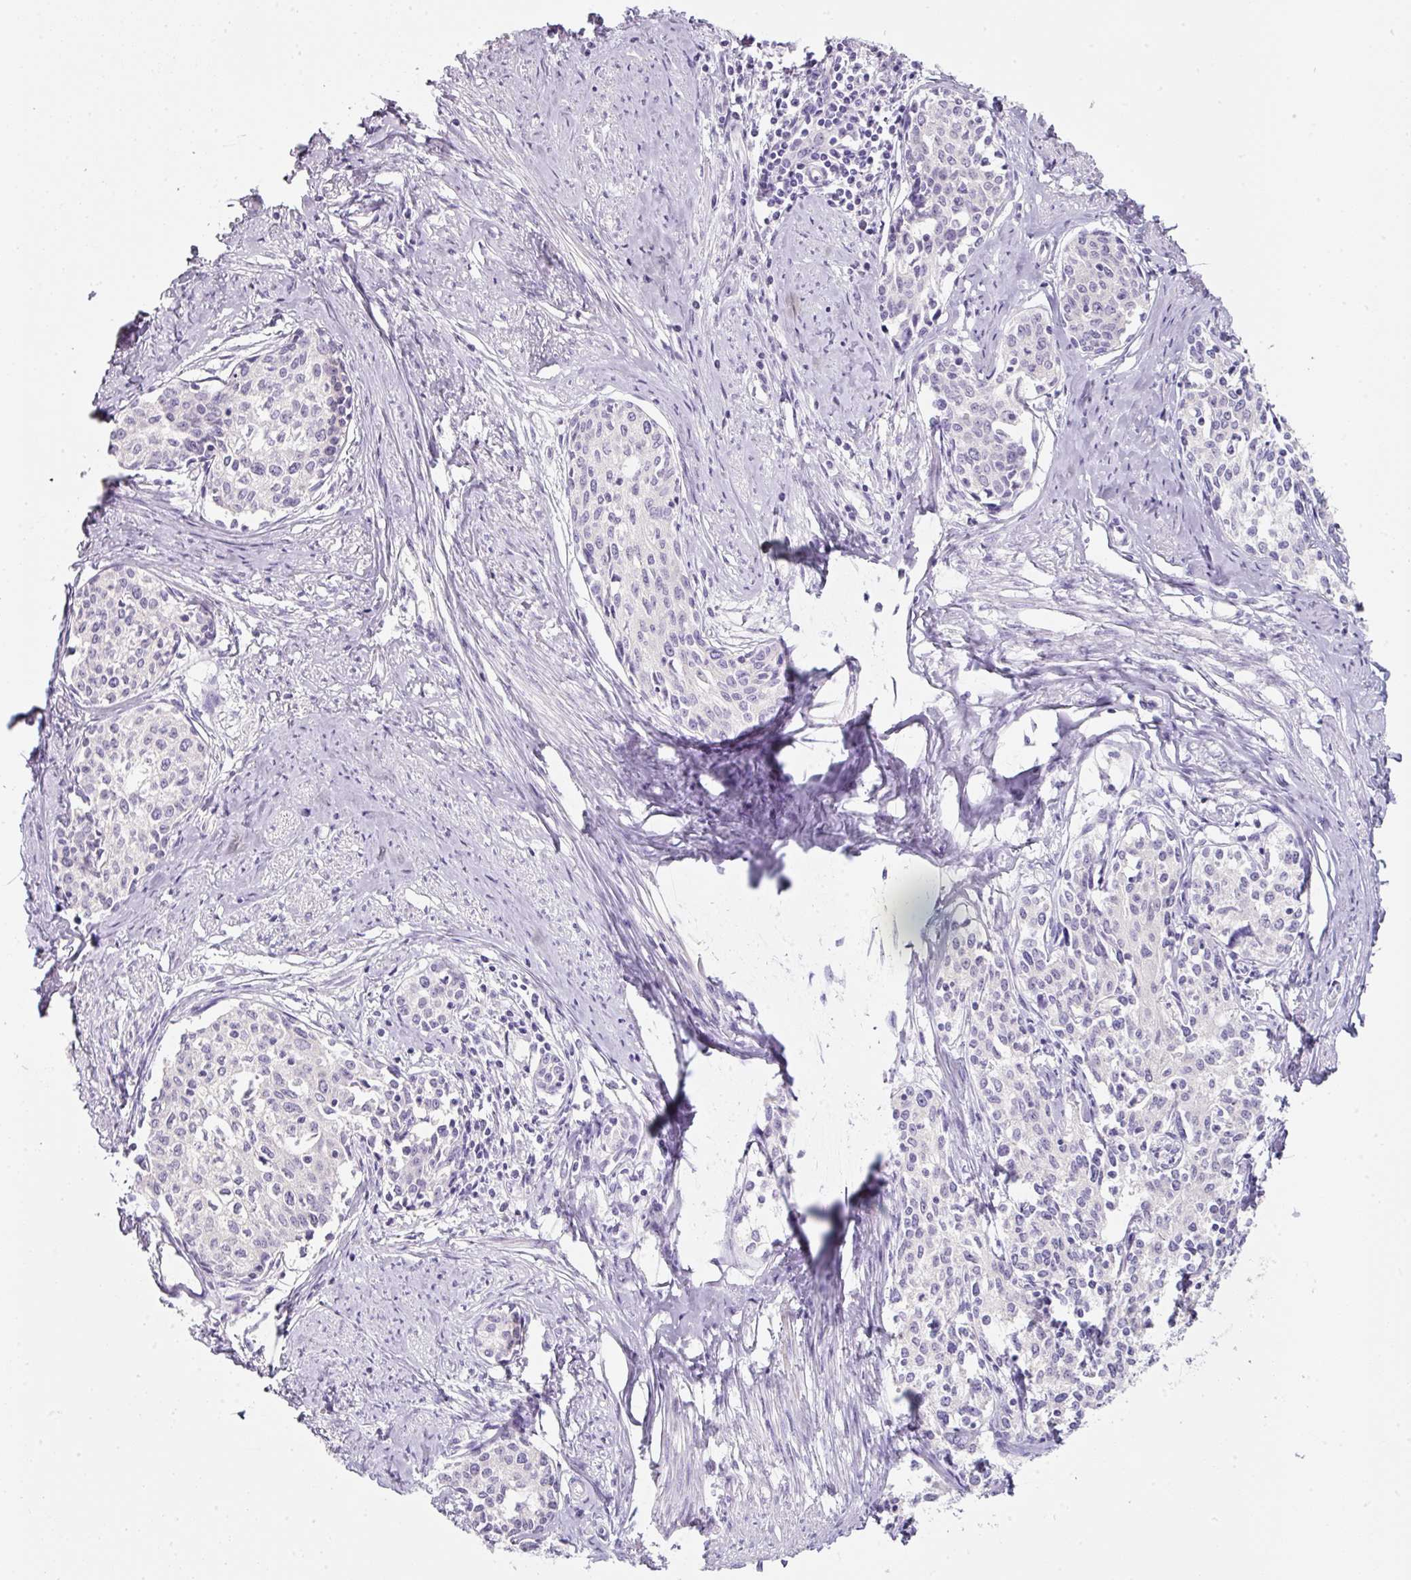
{"staining": {"intensity": "negative", "quantity": "none", "location": "none"}, "tissue": "cervical cancer", "cell_type": "Tumor cells", "image_type": "cancer", "snomed": [{"axis": "morphology", "description": "Squamous cell carcinoma, NOS"}, {"axis": "morphology", "description": "Adenocarcinoma, NOS"}, {"axis": "topography", "description": "Cervix"}], "caption": "This is an IHC photomicrograph of human cervical cancer. There is no staining in tumor cells.", "gene": "SLC2A2", "patient": {"sex": "female", "age": 52}}